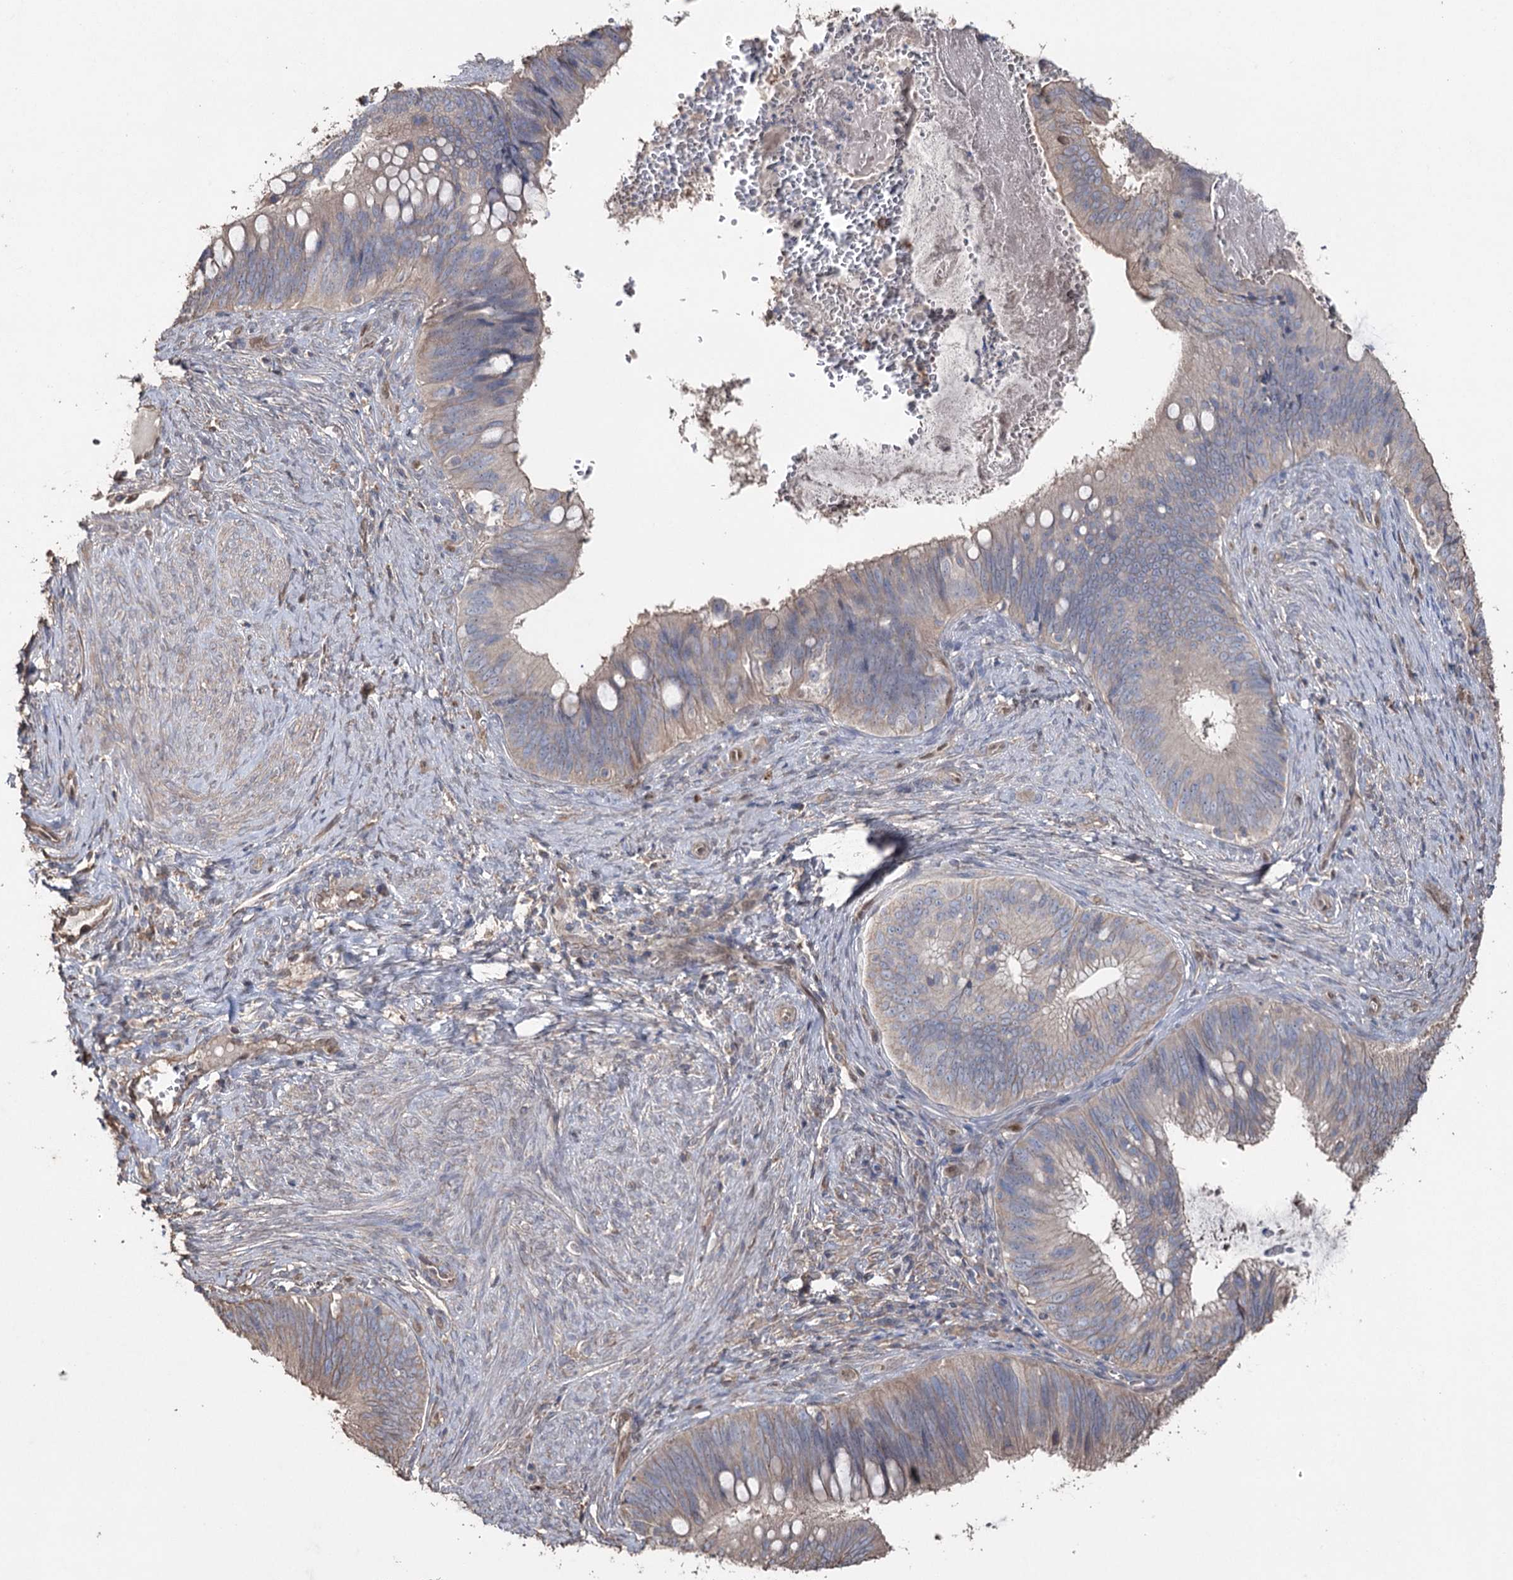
{"staining": {"intensity": "weak", "quantity": "<25%", "location": "cytoplasmic/membranous"}, "tissue": "cervical cancer", "cell_type": "Tumor cells", "image_type": "cancer", "snomed": [{"axis": "morphology", "description": "Adenocarcinoma, NOS"}, {"axis": "topography", "description": "Cervix"}], "caption": "Tumor cells are negative for brown protein staining in adenocarcinoma (cervical).", "gene": "FAM13B", "patient": {"sex": "female", "age": 42}}